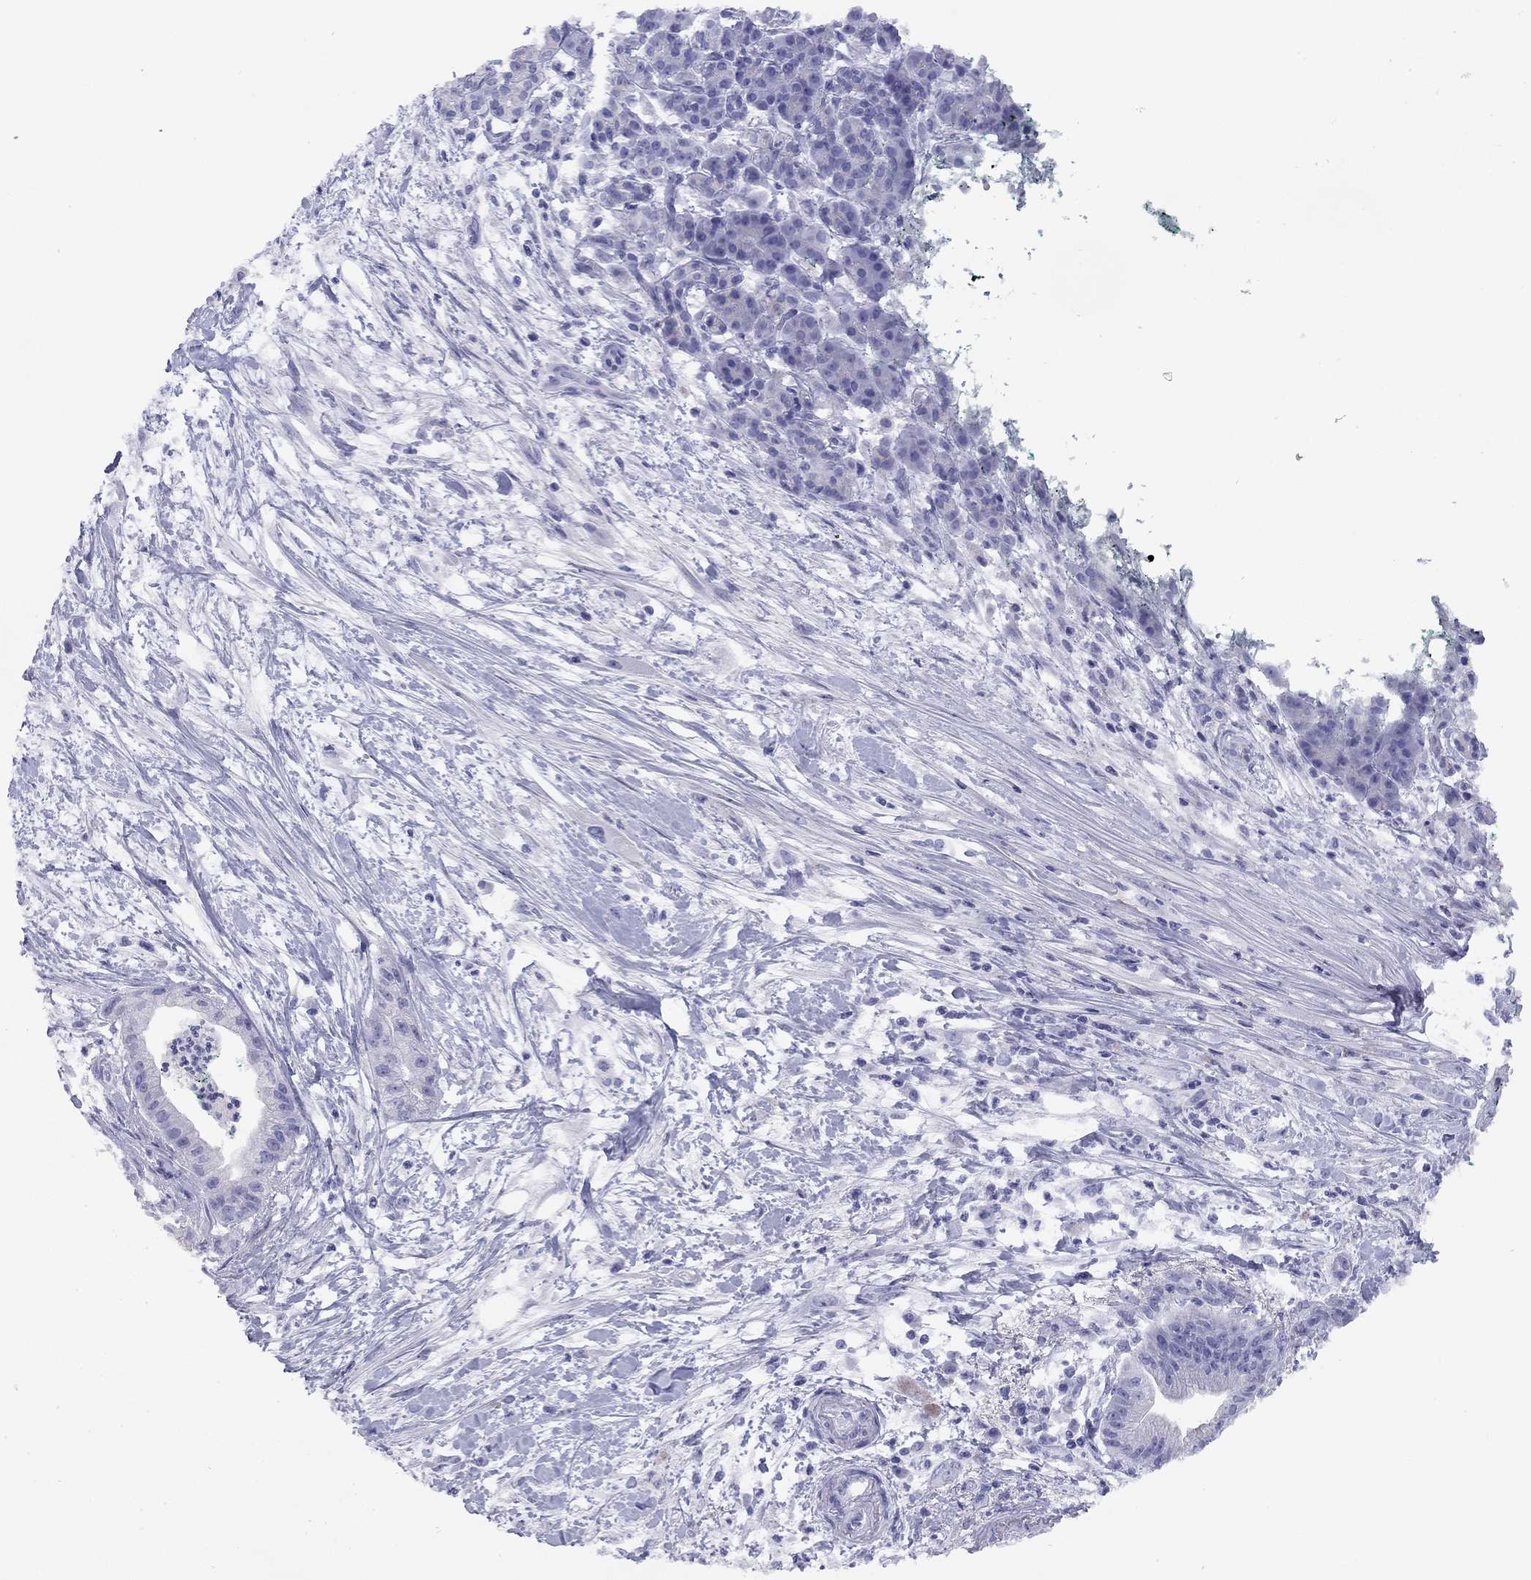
{"staining": {"intensity": "negative", "quantity": "none", "location": "none"}, "tissue": "pancreatic cancer", "cell_type": "Tumor cells", "image_type": "cancer", "snomed": [{"axis": "morphology", "description": "Normal tissue, NOS"}, {"axis": "morphology", "description": "Adenocarcinoma, NOS"}, {"axis": "topography", "description": "Lymph node"}, {"axis": "topography", "description": "Pancreas"}], "caption": "There is no significant expression in tumor cells of pancreatic cancer.", "gene": "CMYA5", "patient": {"sex": "female", "age": 58}}